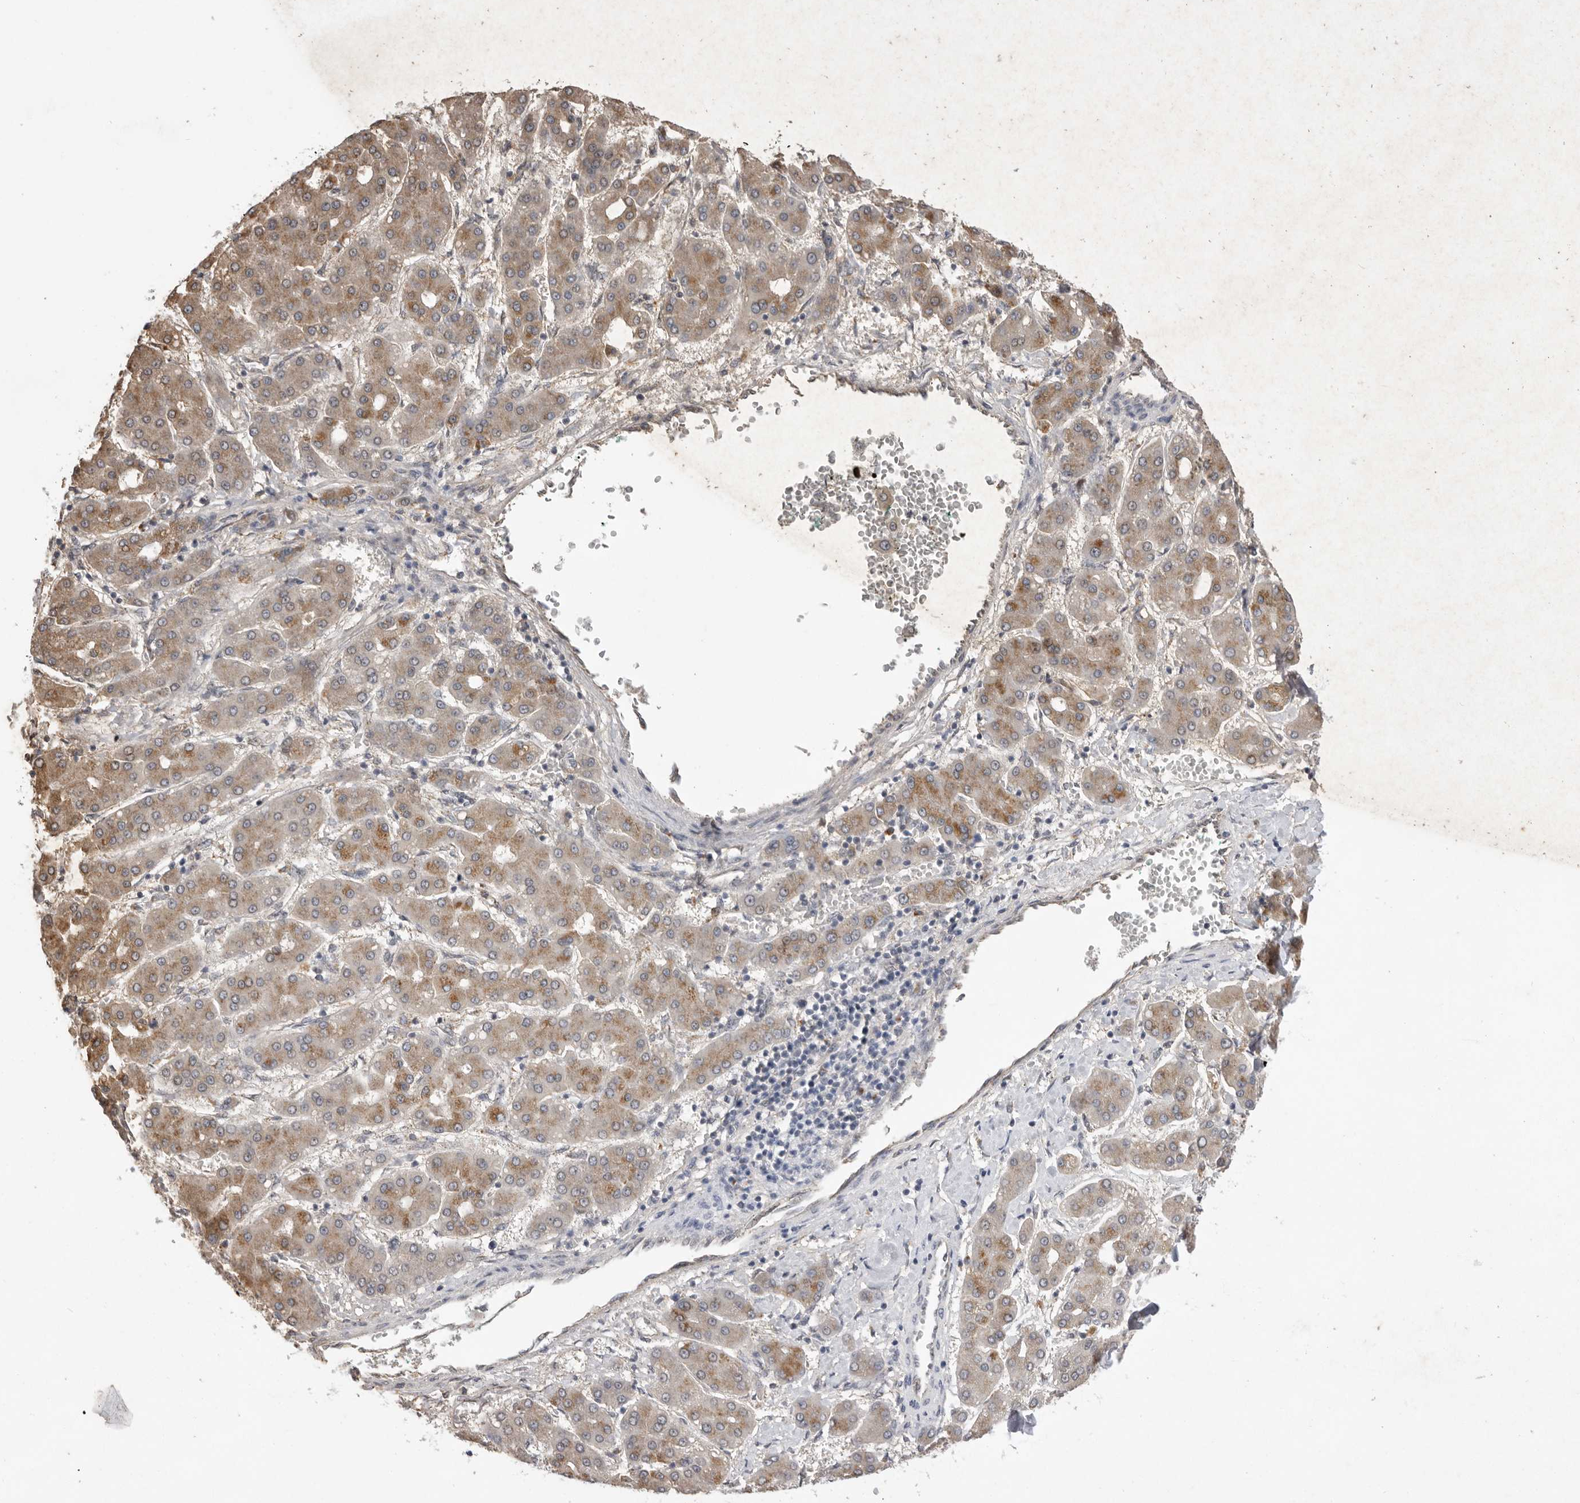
{"staining": {"intensity": "moderate", "quantity": ">75%", "location": "cytoplasmic/membranous"}, "tissue": "liver cancer", "cell_type": "Tumor cells", "image_type": "cancer", "snomed": [{"axis": "morphology", "description": "Carcinoma, Hepatocellular, NOS"}, {"axis": "topography", "description": "Liver"}], "caption": "A high-resolution histopathology image shows immunohistochemistry staining of liver hepatocellular carcinoma, which displays moderate cytoplasmic/membranous expression in approximately >75% of tumor cells. Using DAB (3,3'-diaminobenzidine) (brown) and hematoxylin (blue) stains, captured at high magnification using brightfield microscopy.", "gene": "TLR3", "patient": {"sex": "male", "age": 65}}